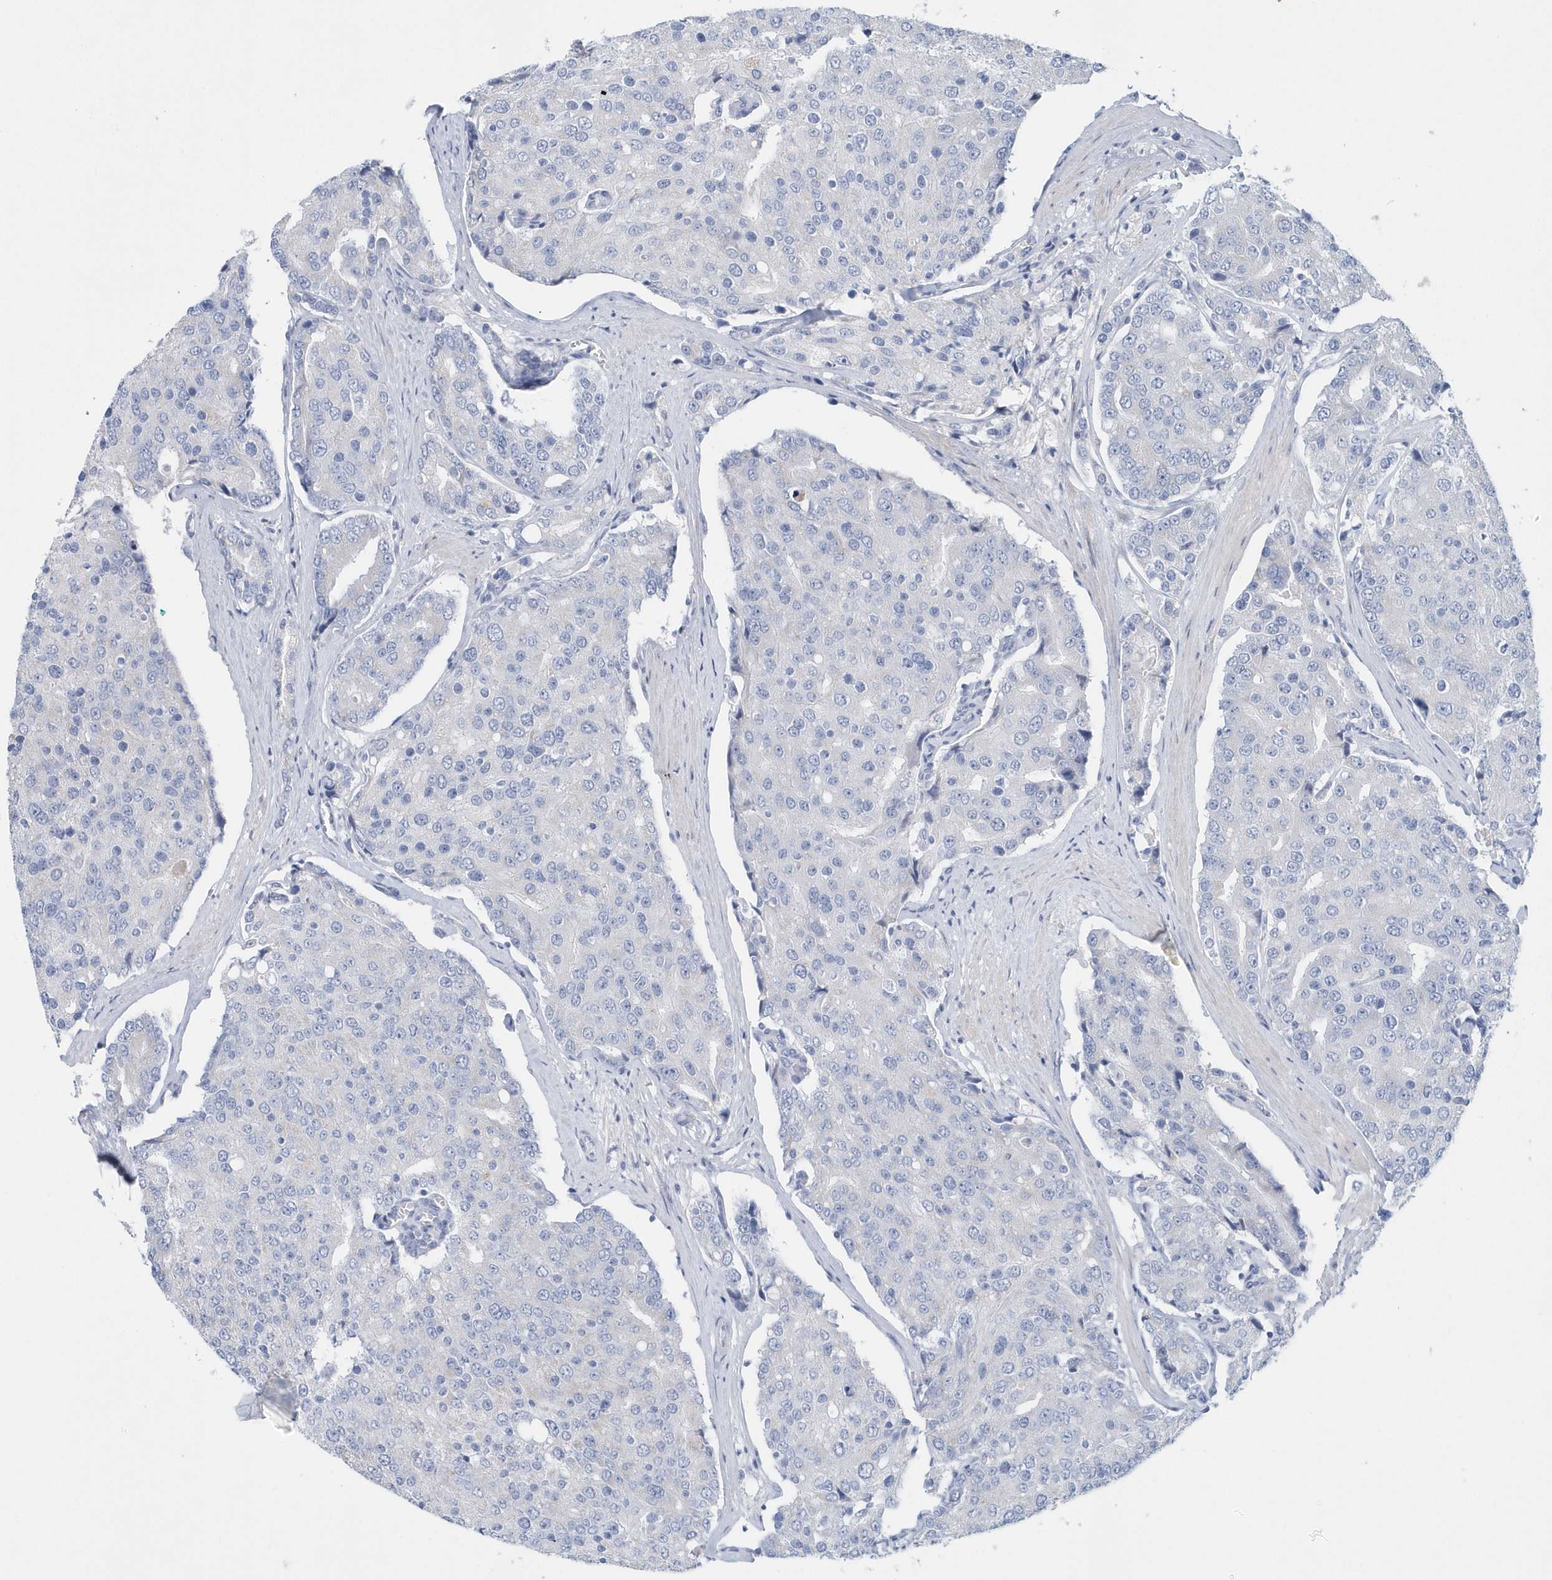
{"staining": {"intensity": "negative", "quantity": "none", "location": "none"}, "tissue": "prostate cancer", "cell_type": "Tumor cells", "image_type": "cancer", "snomed": [{"axis": "morphology", "description": "Adenocarcinoma, High grade"}, {"axis": "topography", "description": "Prostate"}], "caption": "A photomicrograph of human prostate cancer (high-grade adenocarcinoma) is negative for staining in tumor cells.", "gene": "SPATA18", "patient": {"sex": "male", "age": 50}}